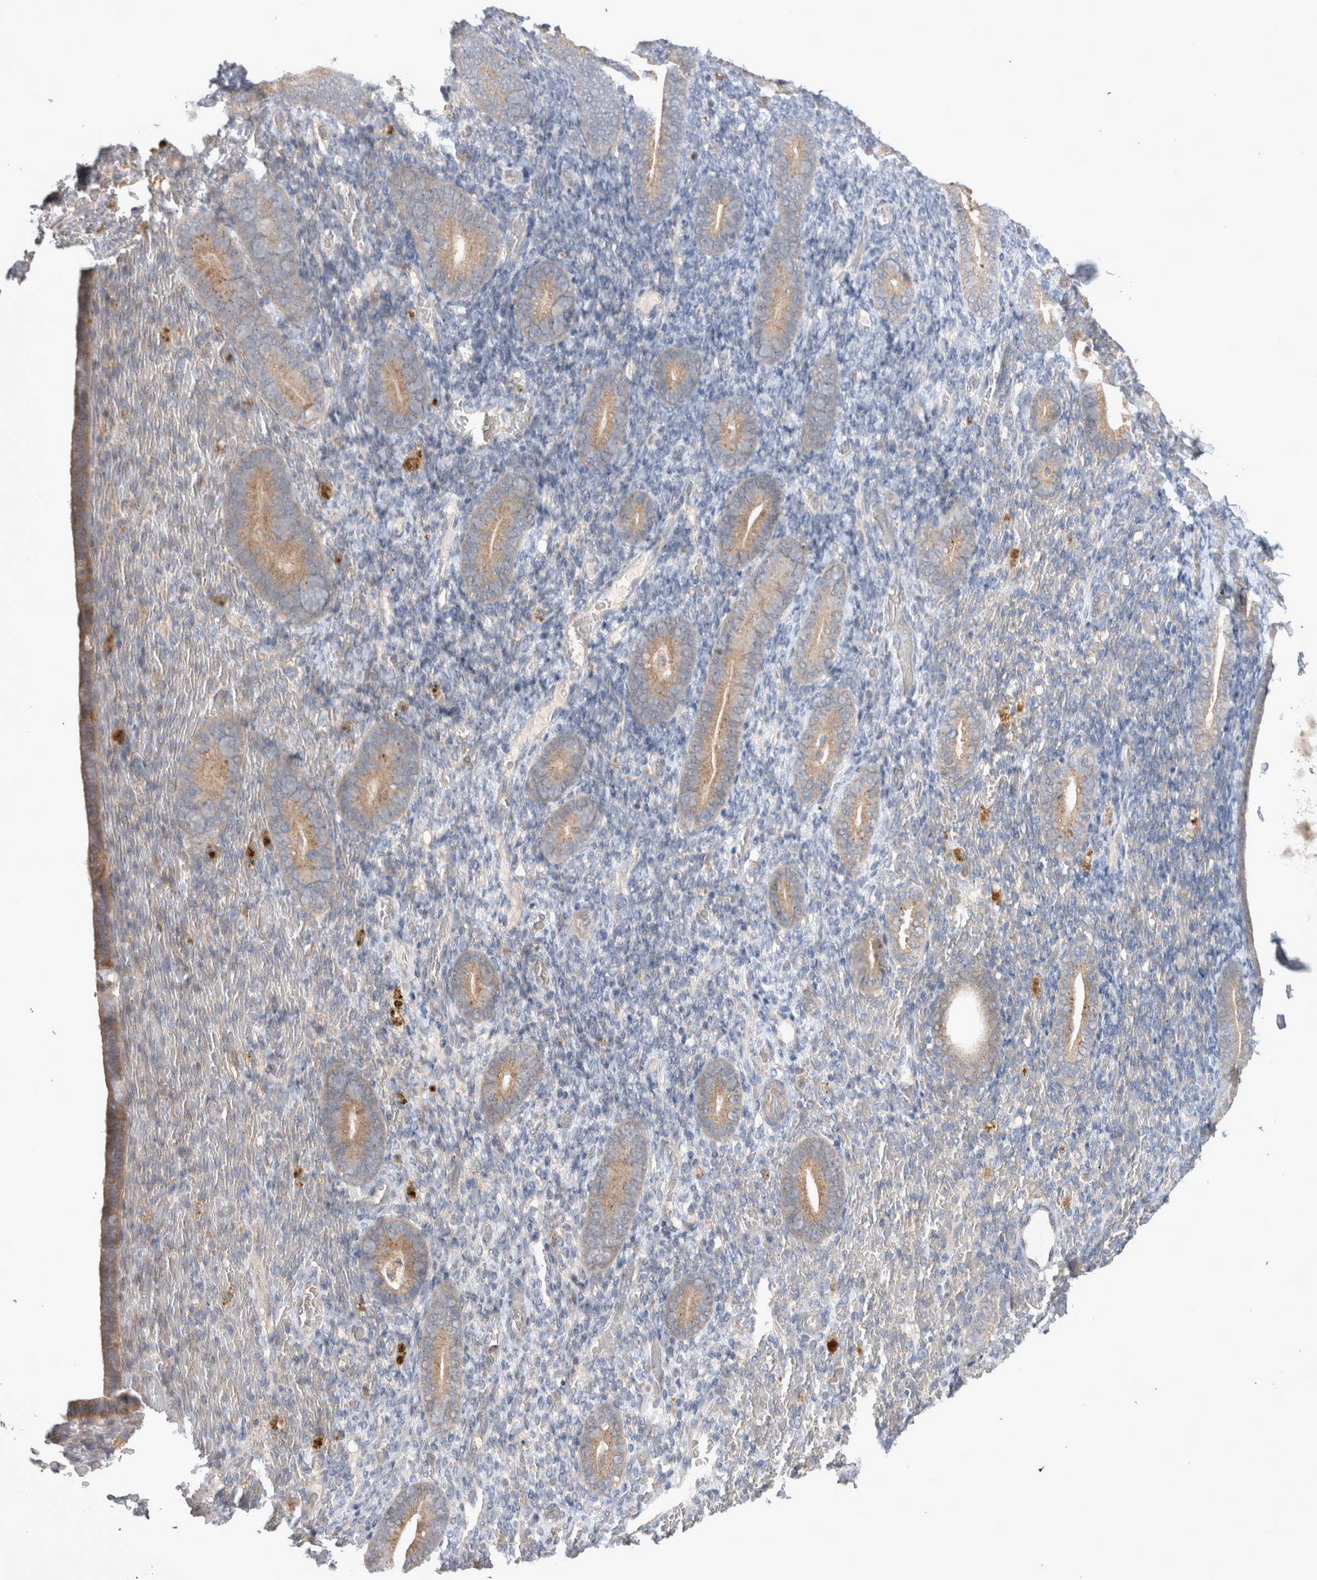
{"staining": {"intensity": "negative", "quantity": "none", "location": "none"}, "tissue": "endometrium", "cell_type": "Cells in endometrial stroma", "image_type": "normal", "snomed": [{"axis": "morphology", "description": "Normal tissue, NOS"}, {"axis": "topography", "description": "Endometrium"}], "caption": "This is an IHC micrograph of benign human endometrium. There is no expression in cells in endometrial stroma.", "gene": "SRD5A3", "patient": {"sex": "female", "age": 51}}